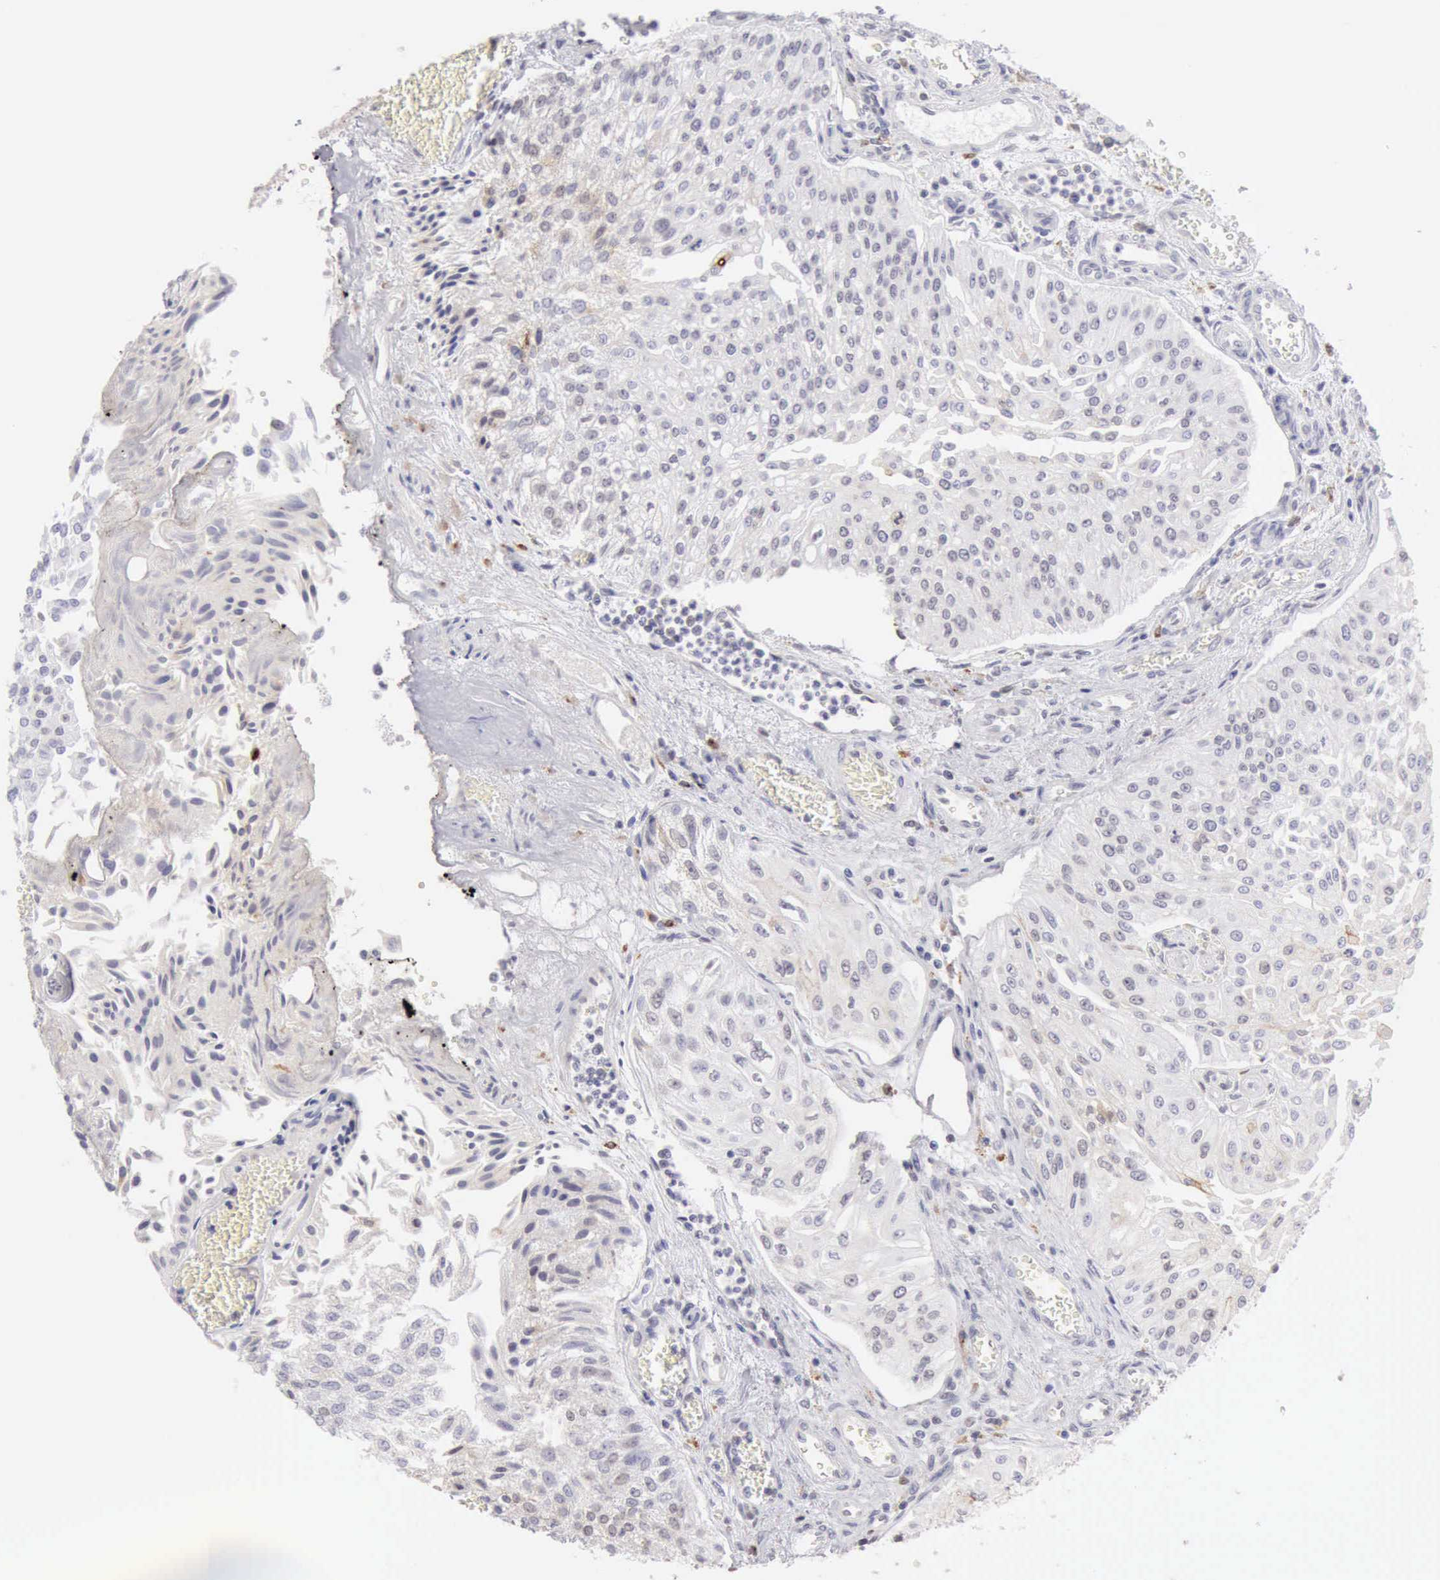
{"staining": {"intensity": "negative", "quantity": "none", "location": "none"}, "tissue": "urothelial cancer", "cell_type": "Tumor cells", "image_type": "cancer", "snomed": [{"axis": "morphology", "description": "Urothelial carcinoma, Low grade"}, {"axis": "topography", "description": "Urinary bladder"}], "caption": "Tumor cells show no significant staining in urothelial cancer.", "gene": "RNASE1", "patient": {"sex": "male", "age": 86}}